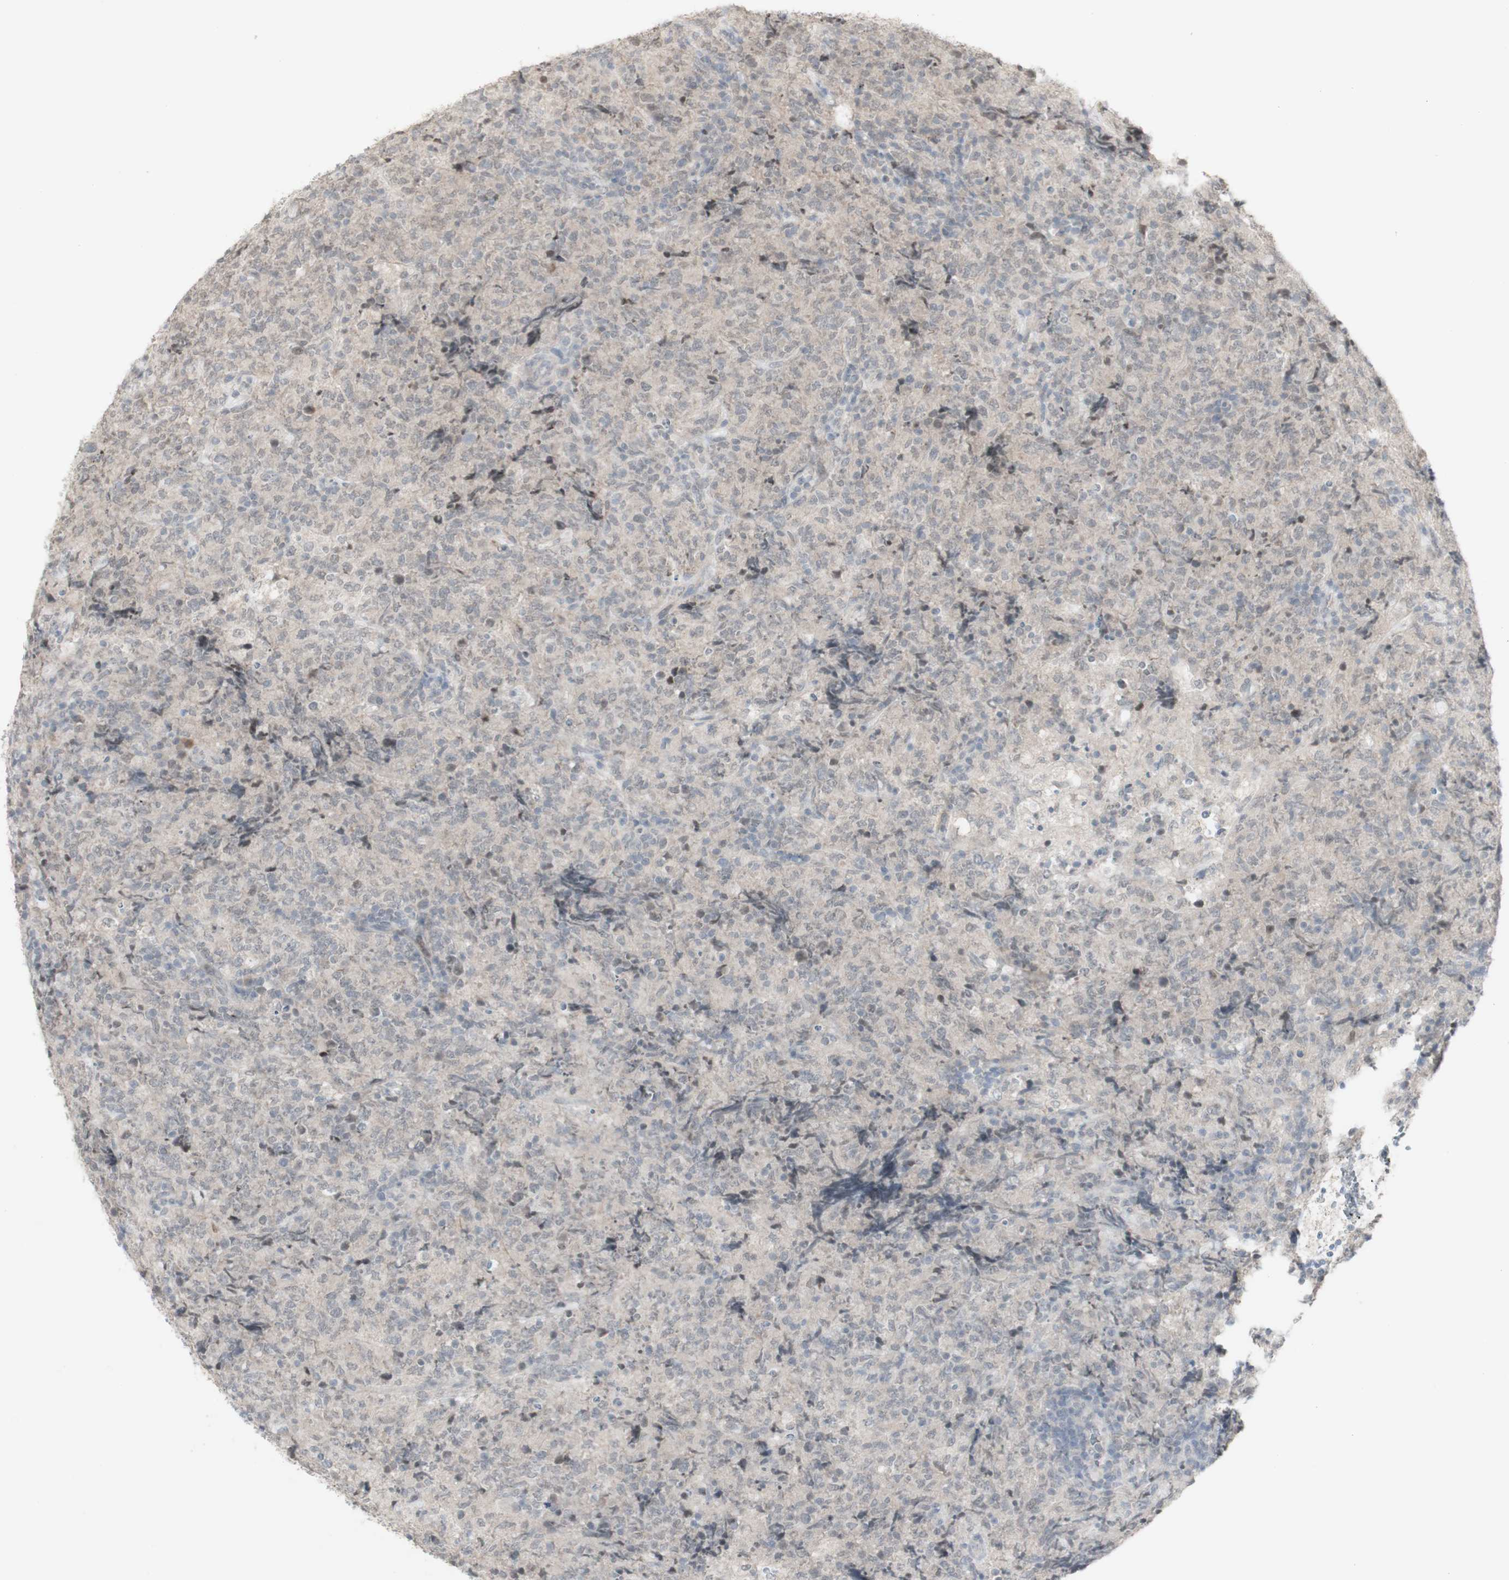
{"staining": {"intensity": "negative", "quantity": "none", "location": "none"}, "tissue": "lymphoma", "cell_type": "Tumor cells", "image_type": "cancer", "snomed": [{"axis": "morphology", "description": "Malignant lymphoma, non-Hodgkin's type, High grade"}, {"axis": "topography", "description": "Tonsil"}], "caption": "Protein analysis of lymphoma demonstrates no significant staining in tumor cells. (DAB (3,3'-diaminobenzidine) immunohistochemistry (IHC) visualized using brightfield microscopy, high magnification).", "gene": "C1orf116", "patient": {"sex": "female", "age": 36}}